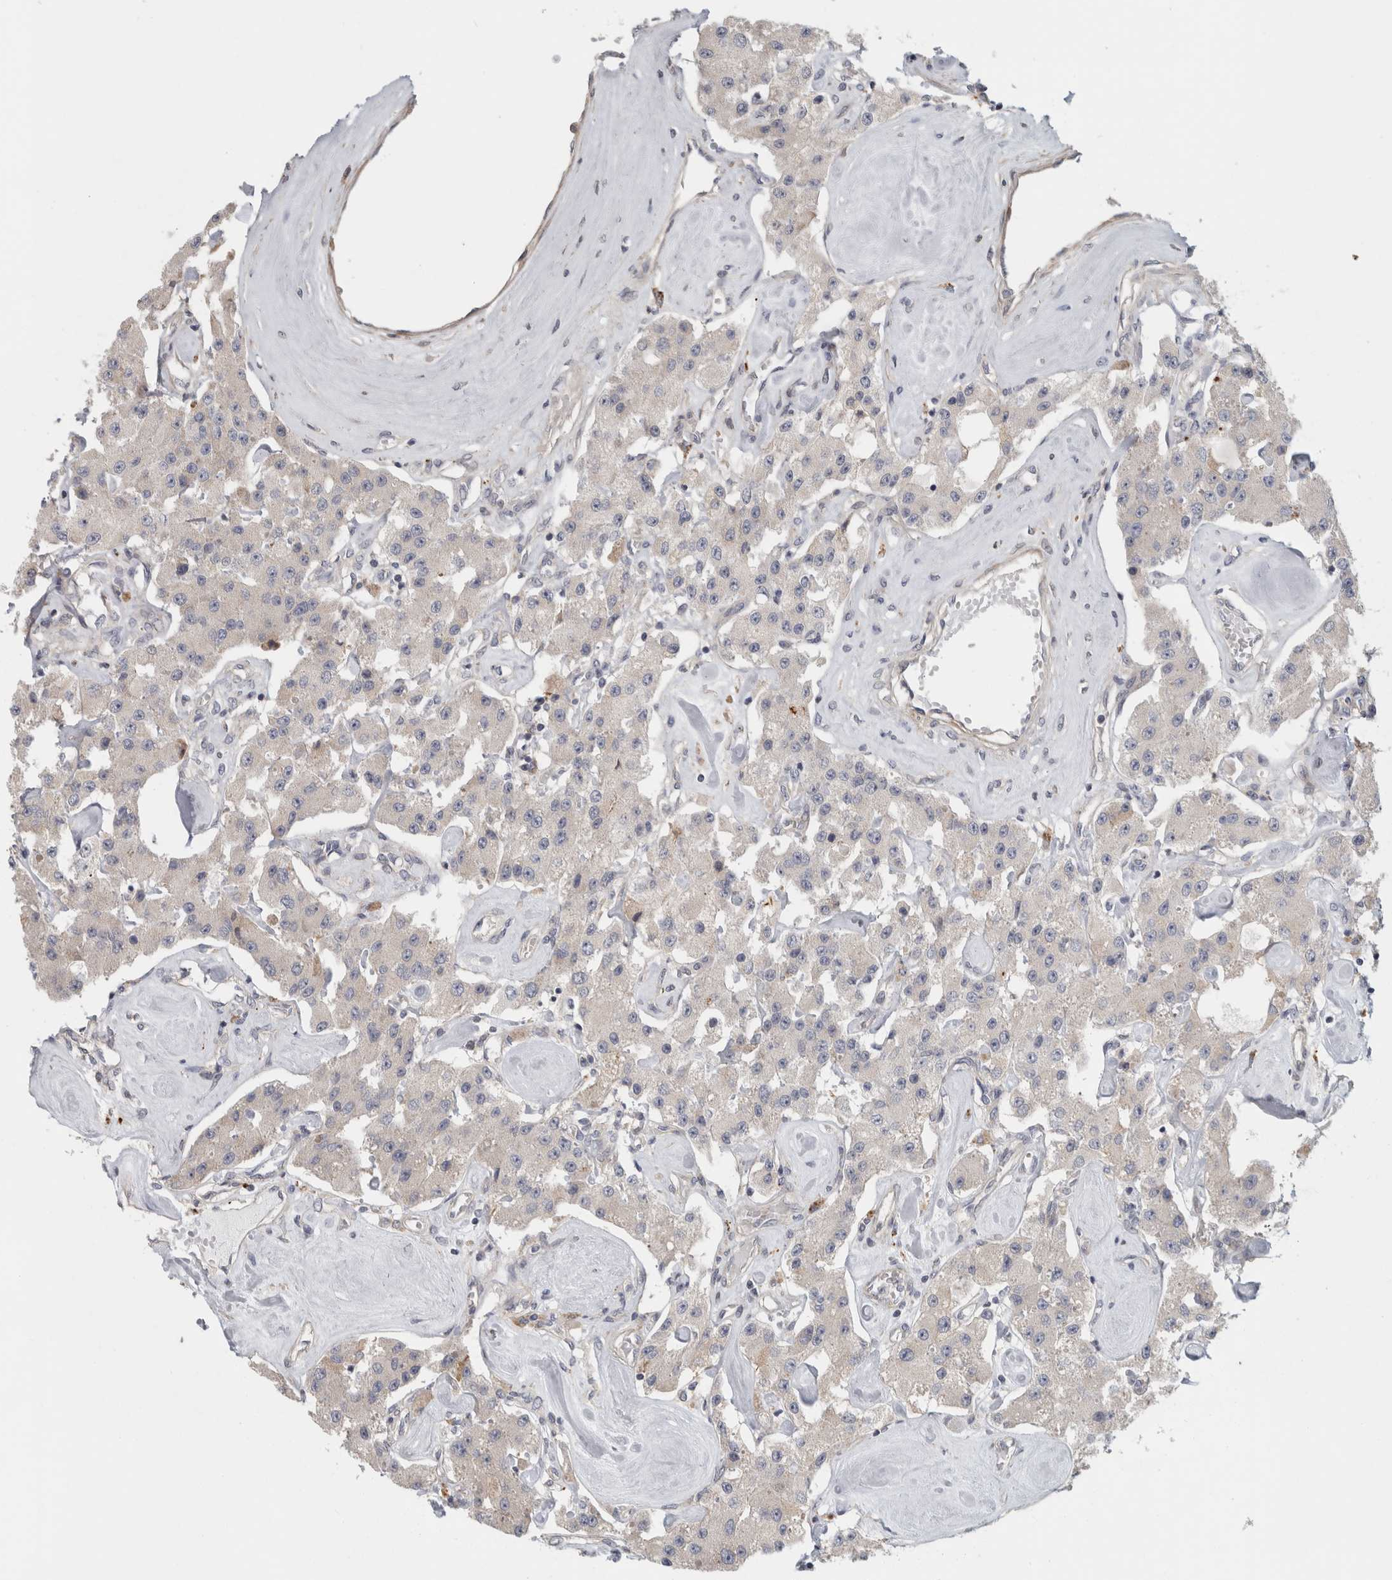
{"staining": {"intensity": "weak", "quantity": "<25%", "location": "cytoplasmic/membranous"}, "tissue": "carcinoid", "cell_type": "Tumor cells", "image_type": "cancer", "snomed": [{"axis": "morphology", "description": "Carcinoid, malignant, NOS"}, {"axis": "topography", "description": "Pancreas"}], "caption": "There is no significant expression in tumor cells of malignant carcinoid.", "gene": "ZNF804B", "patient": {"sex": "male", "age": 41}}